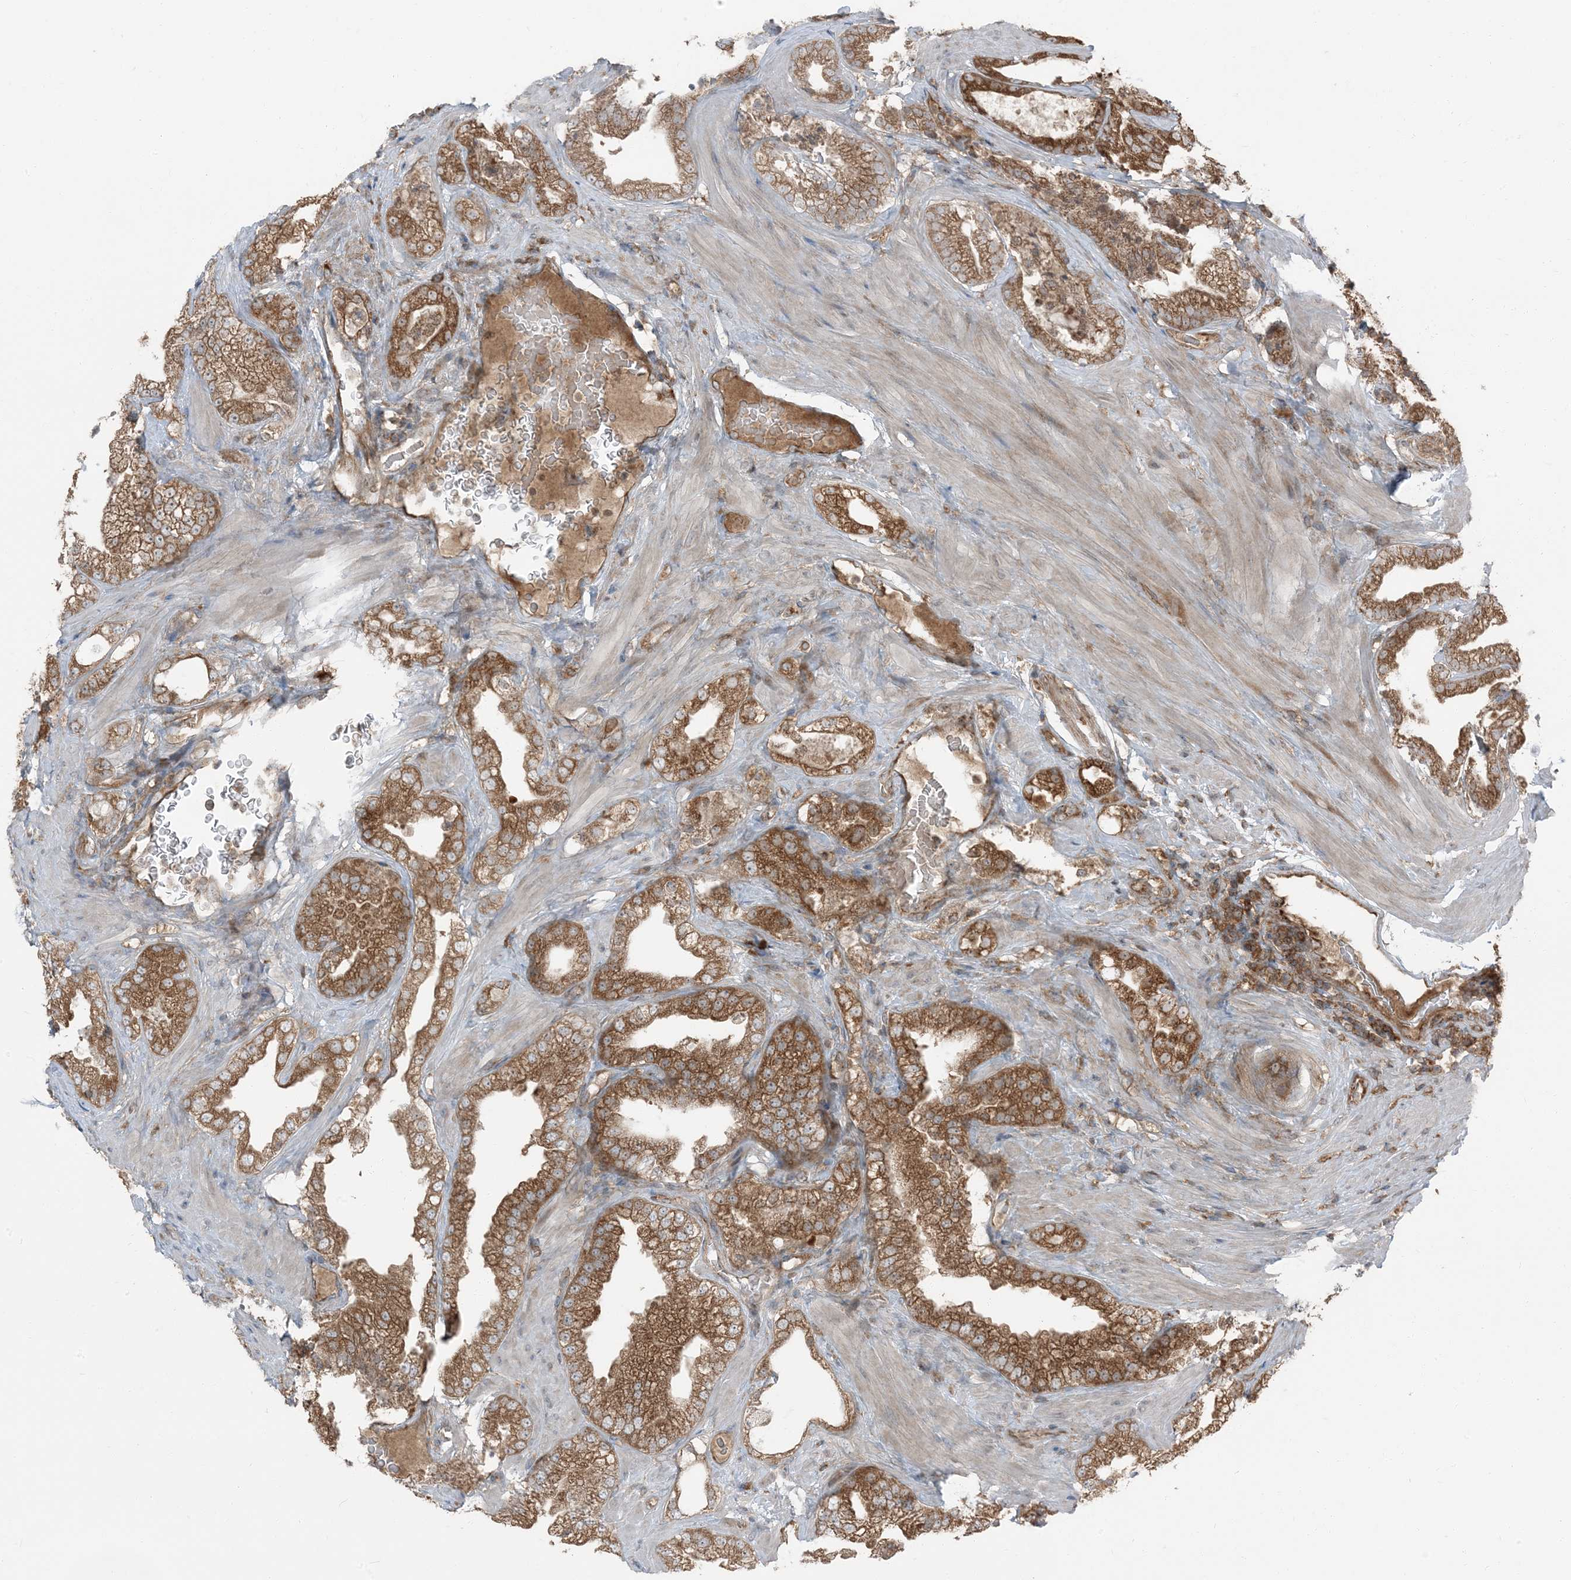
{"staining": {"intensity": "strong", "quantity": ">75%", "location": "cytoplasmic/membranous"}, "tissue": "prostate cancer", "cell_type": "Tumor cells", "image_type": "cancer", "snomed": [{"axis": "morphology", "description": "Adenocarcinoma, High grade"}, {"axis": "topography", "description": "Prostate"}], "caption": "Tumor cells reveal high levels of strong cytoplasmic/membranous positivity in approximately >75% of cells in human prostate cancer (adenocarcinoma (high-grade)).", "gene": "RAB3GAP1", "patient": {"sex": "male", "age": 58}}